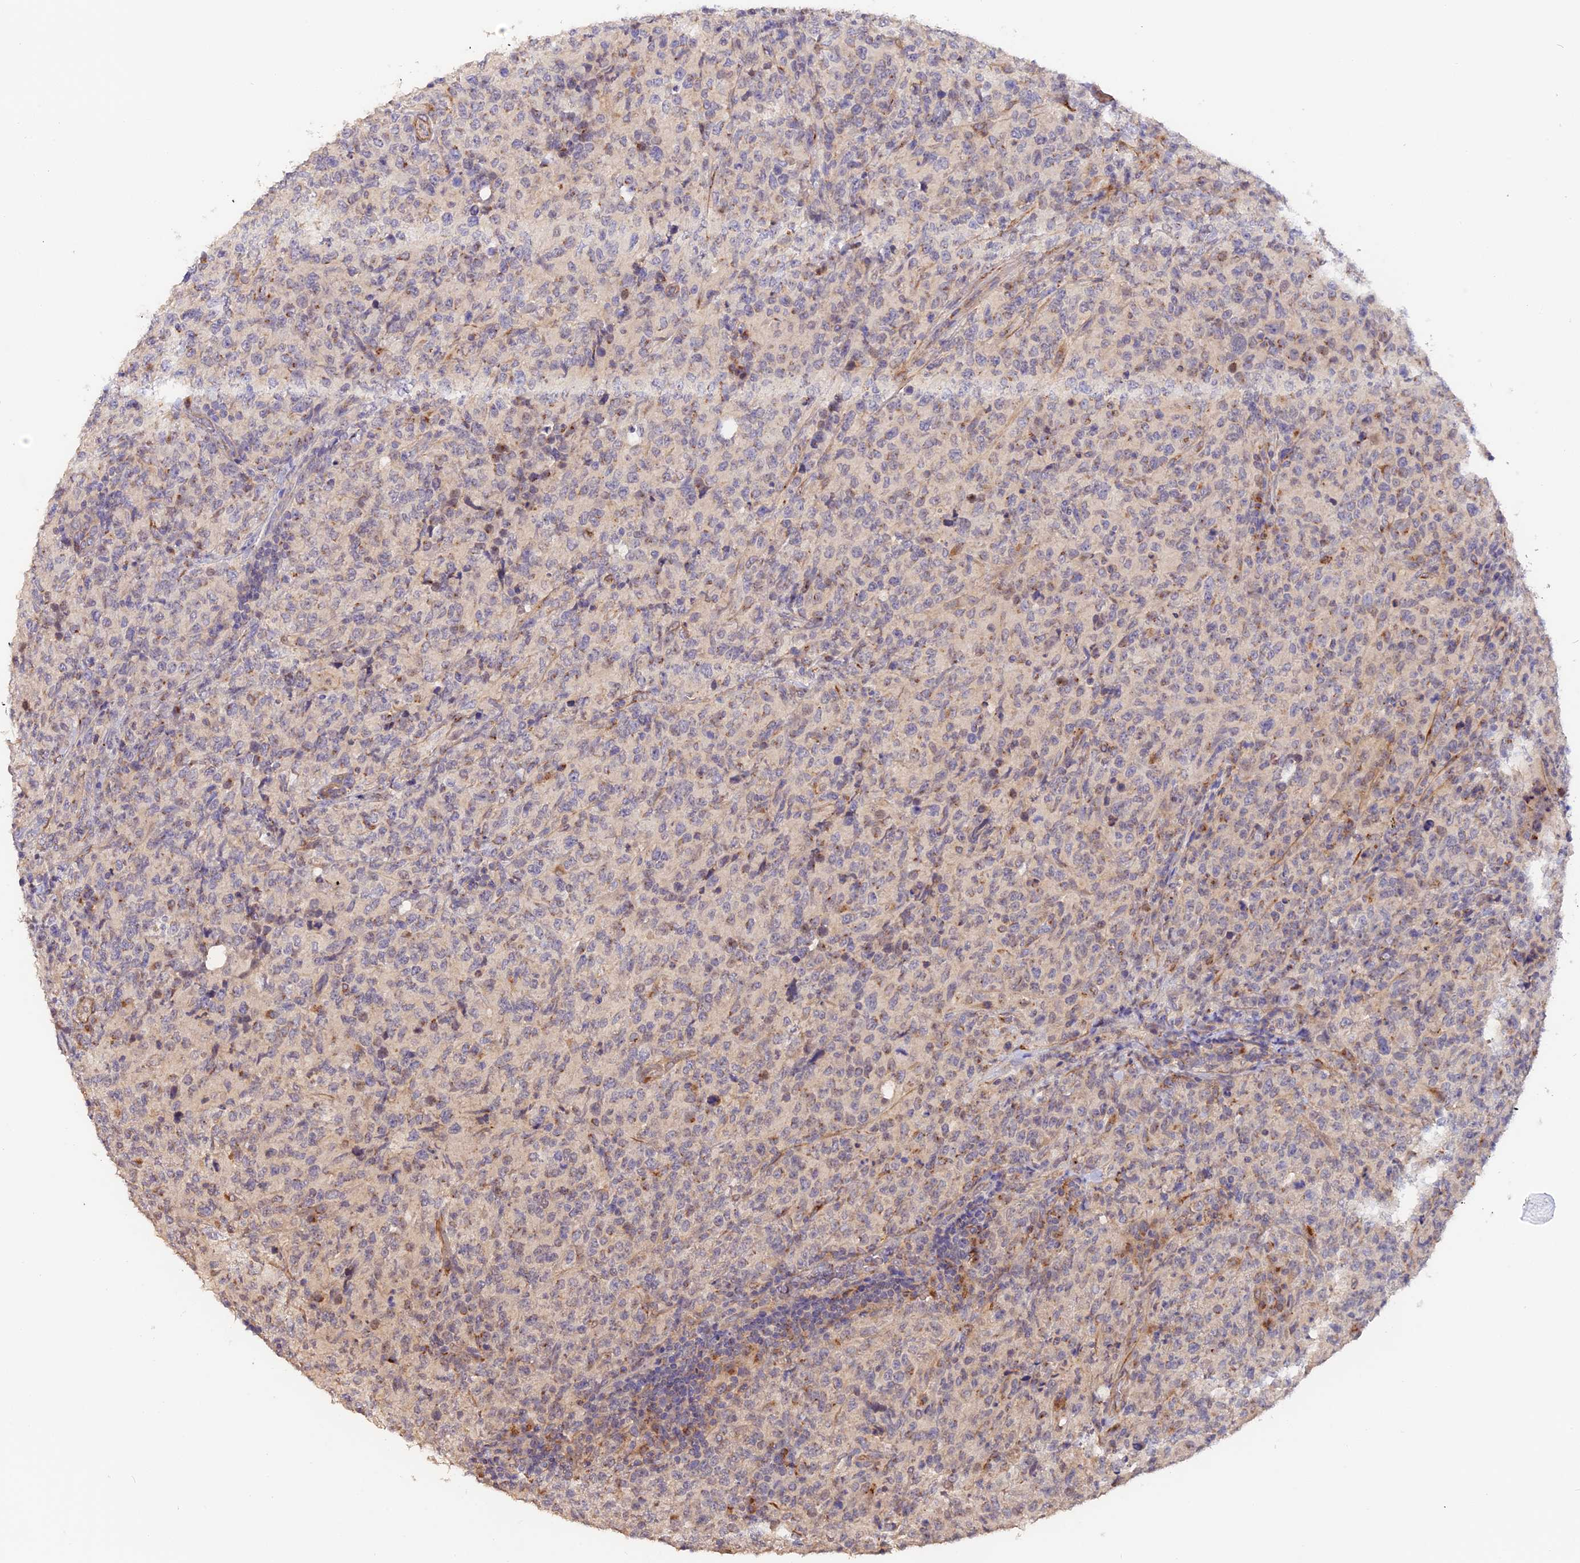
{"staining": {"intensity": "weak", "quantity": "<25%", "location": "cytoplasmic/membranous"}, "tissue": "lymphoma", "cell_type": "Tumor cells", "image_type": "cancer", "snomed": [{"axis": "morphology", "description": "Malignant lymphoma, non-Hodgkin's type, High grade"}, {"axis": "topography", "description": "Tonsil"}], "caption": "This is an immunohistochemistry photomicrograph of lymphoma. There is no positivity in tumor cells.", "gene": "TANGO6", "patient": {"sex": "female", "age": 36}}